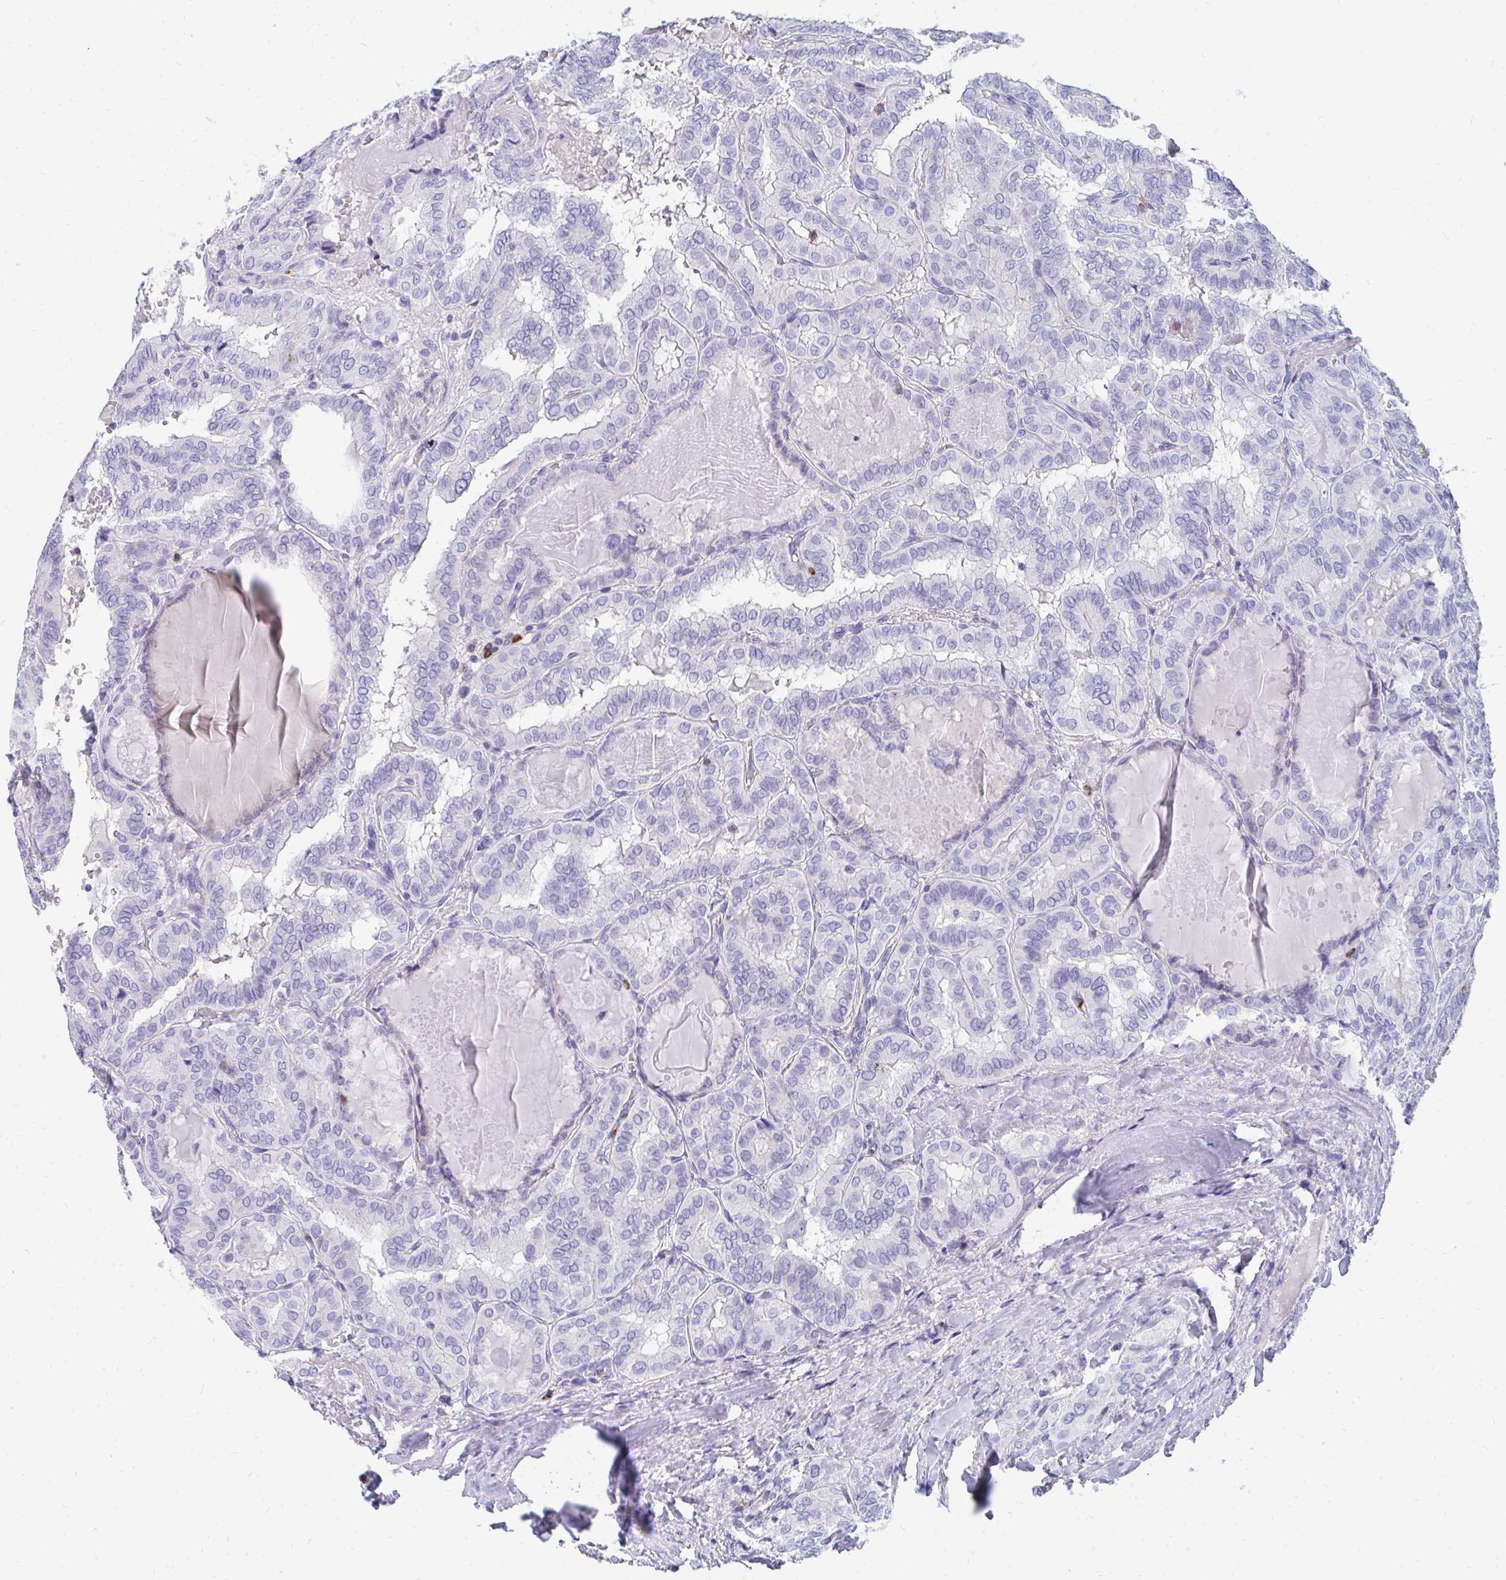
{"staining": {"intensity": "negative", "quantity": "none", "location": "none"}, "tissue": "thyroid cancer", "cell_type": "Tumor cells", "image_type": "cancer", "snomed": [{"axis": "morphology", "description": "Papillary adenocarcinoma, NOS"}, {"axis": "topography", "description": "Thyroid gland"}], "caption": "Human thyroid papillary adenocarcinoma stained for a protein using IHC reveals no positivity in tumor cells.", "gene": "CD7", "patient": {"sex": "female", "age": 46}}